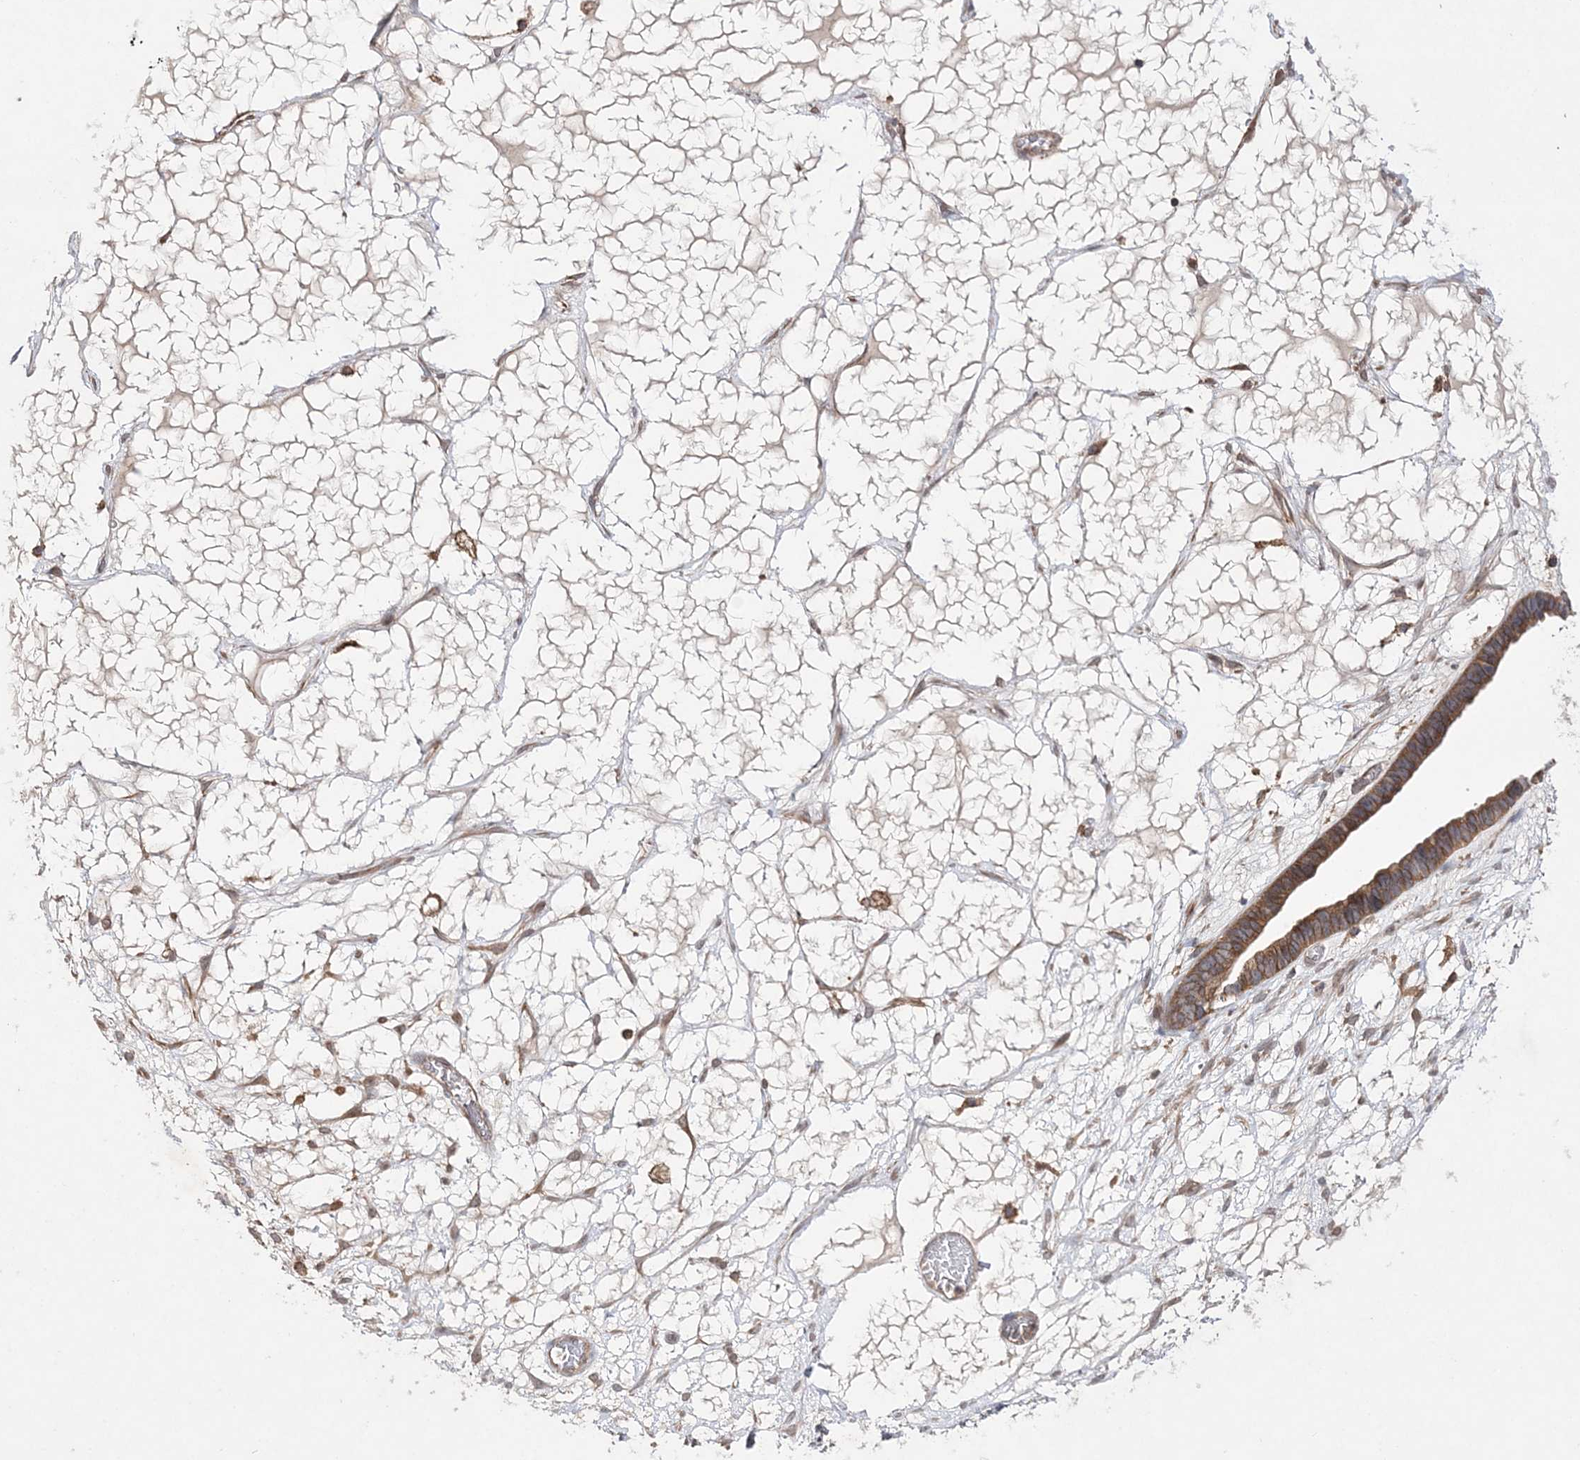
{"staining": {"intensity": "moderate", "quantity": ">75%", "location": "cytoplasmic/membranous"}, "tissue": "ovarian cancer", "cell_type": "Tumor cells", "image_type": "cancer", "snomed": [{"axis": "morphology", "description": "Cystadenocarcinoma, serous, NOS"}, {"axis": "topography", "description": "Ovary"}], "caption": "Immunohistochemistry (IHC) micrograph of human serous cystadenocarcinoma (ovarian) stained for a protein (brown), which reveals medium levels of moderate cytoplasmic/membranous expression in about >75% of tumor cells.", "gene": "TMEM9B", "patient": {"sex": "female", "age": 56}}